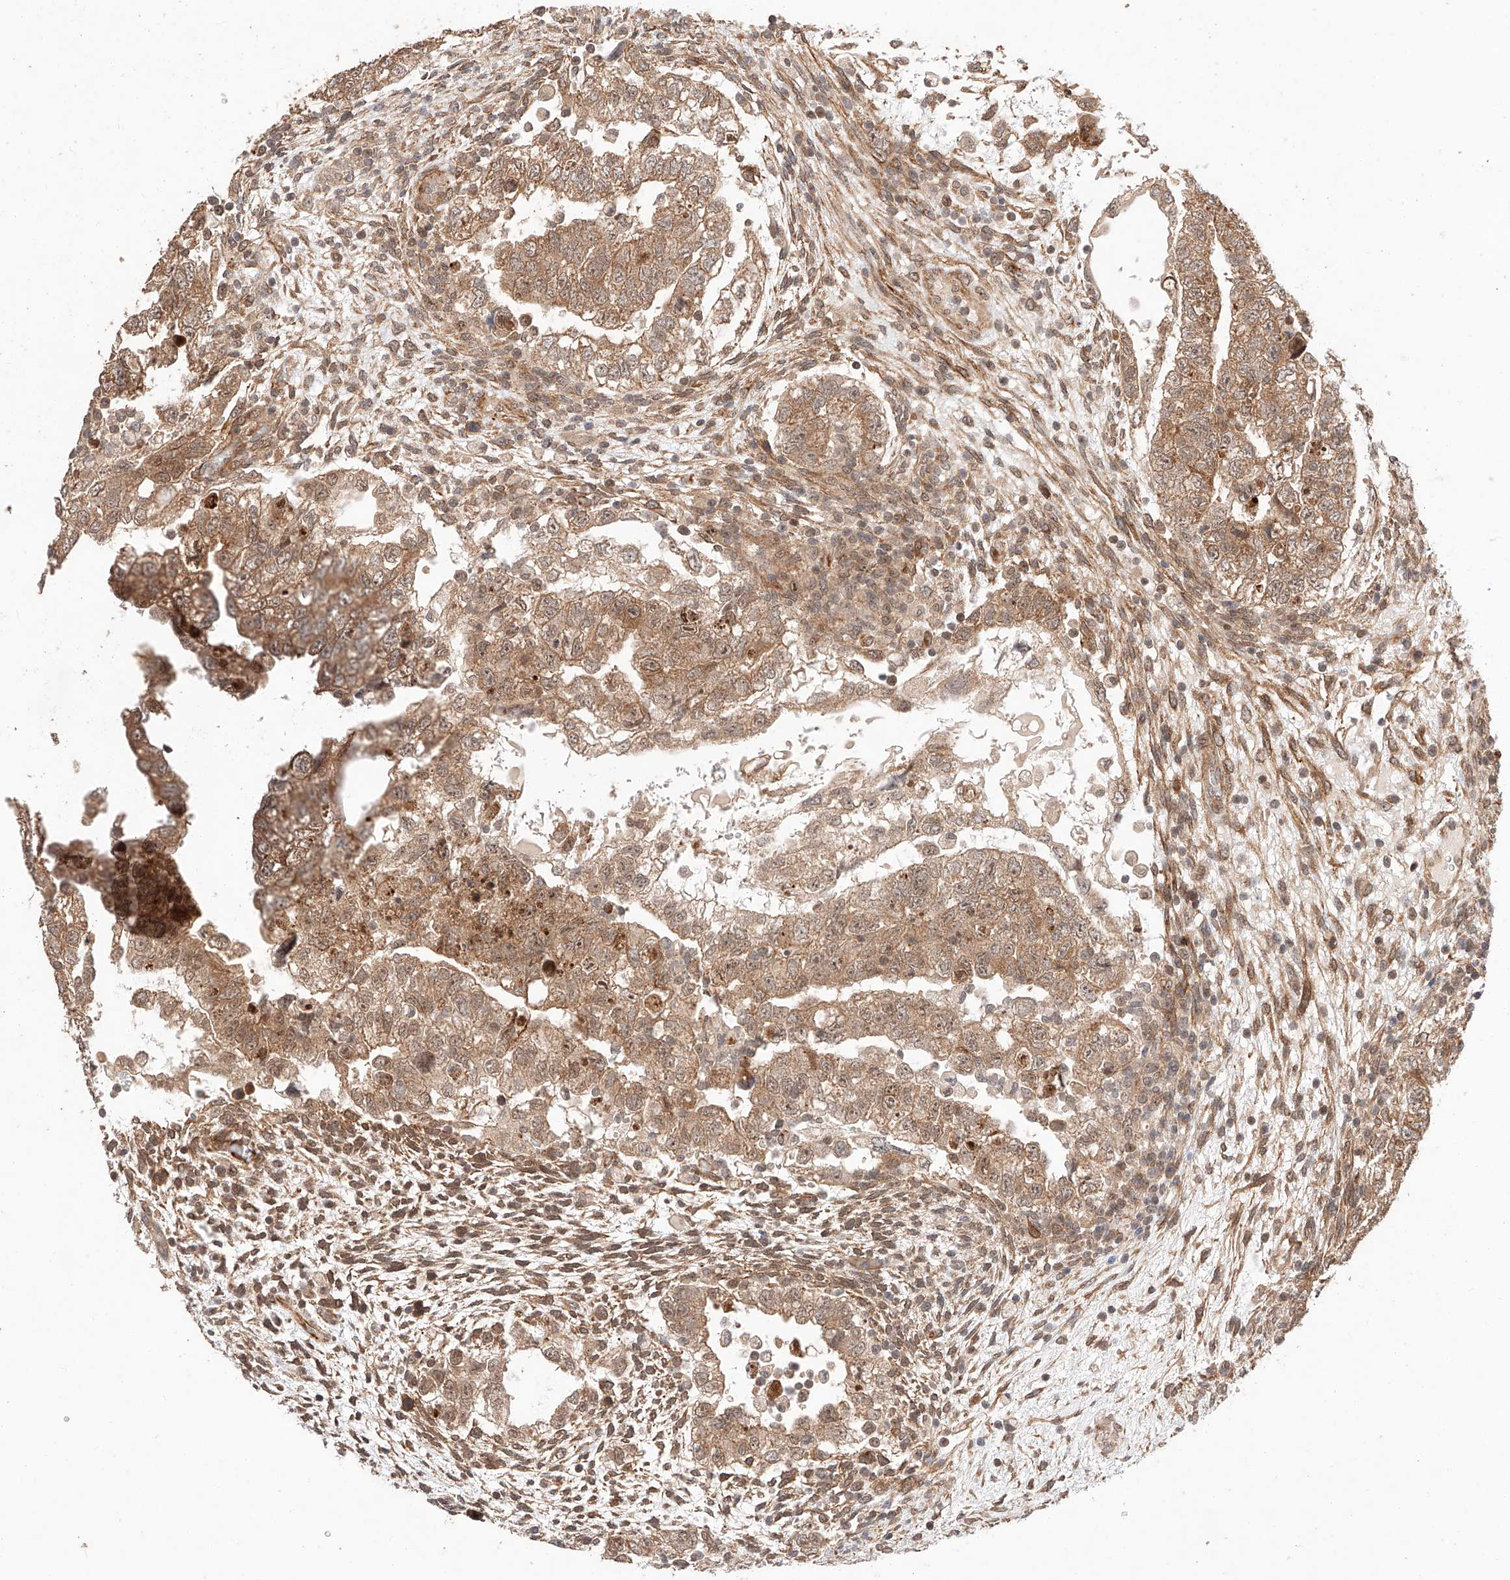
{"staining": {"intensity": "moderate", "quantity": ">75%", "location": "cytoplasmic/membranous,nuclear"}, "tissue": "testis cancer", "cell_type": "Tumor cells", "image_type": "cancer", "snomed": [{"axis": "morphology", "description": "Carcinoma, Embryonal, NOS"}, {"axis": "topography", "description": "Testis"}], "caption": "Moderate cytoplasmic/membranous and nuclear positivity for a protein is identified in about >75% of tumor cells of embryonal carcinoma (testis) using immunohistochemistry.", "gene": "RAB23", "patient": {"sex": "male", "age": 37}}